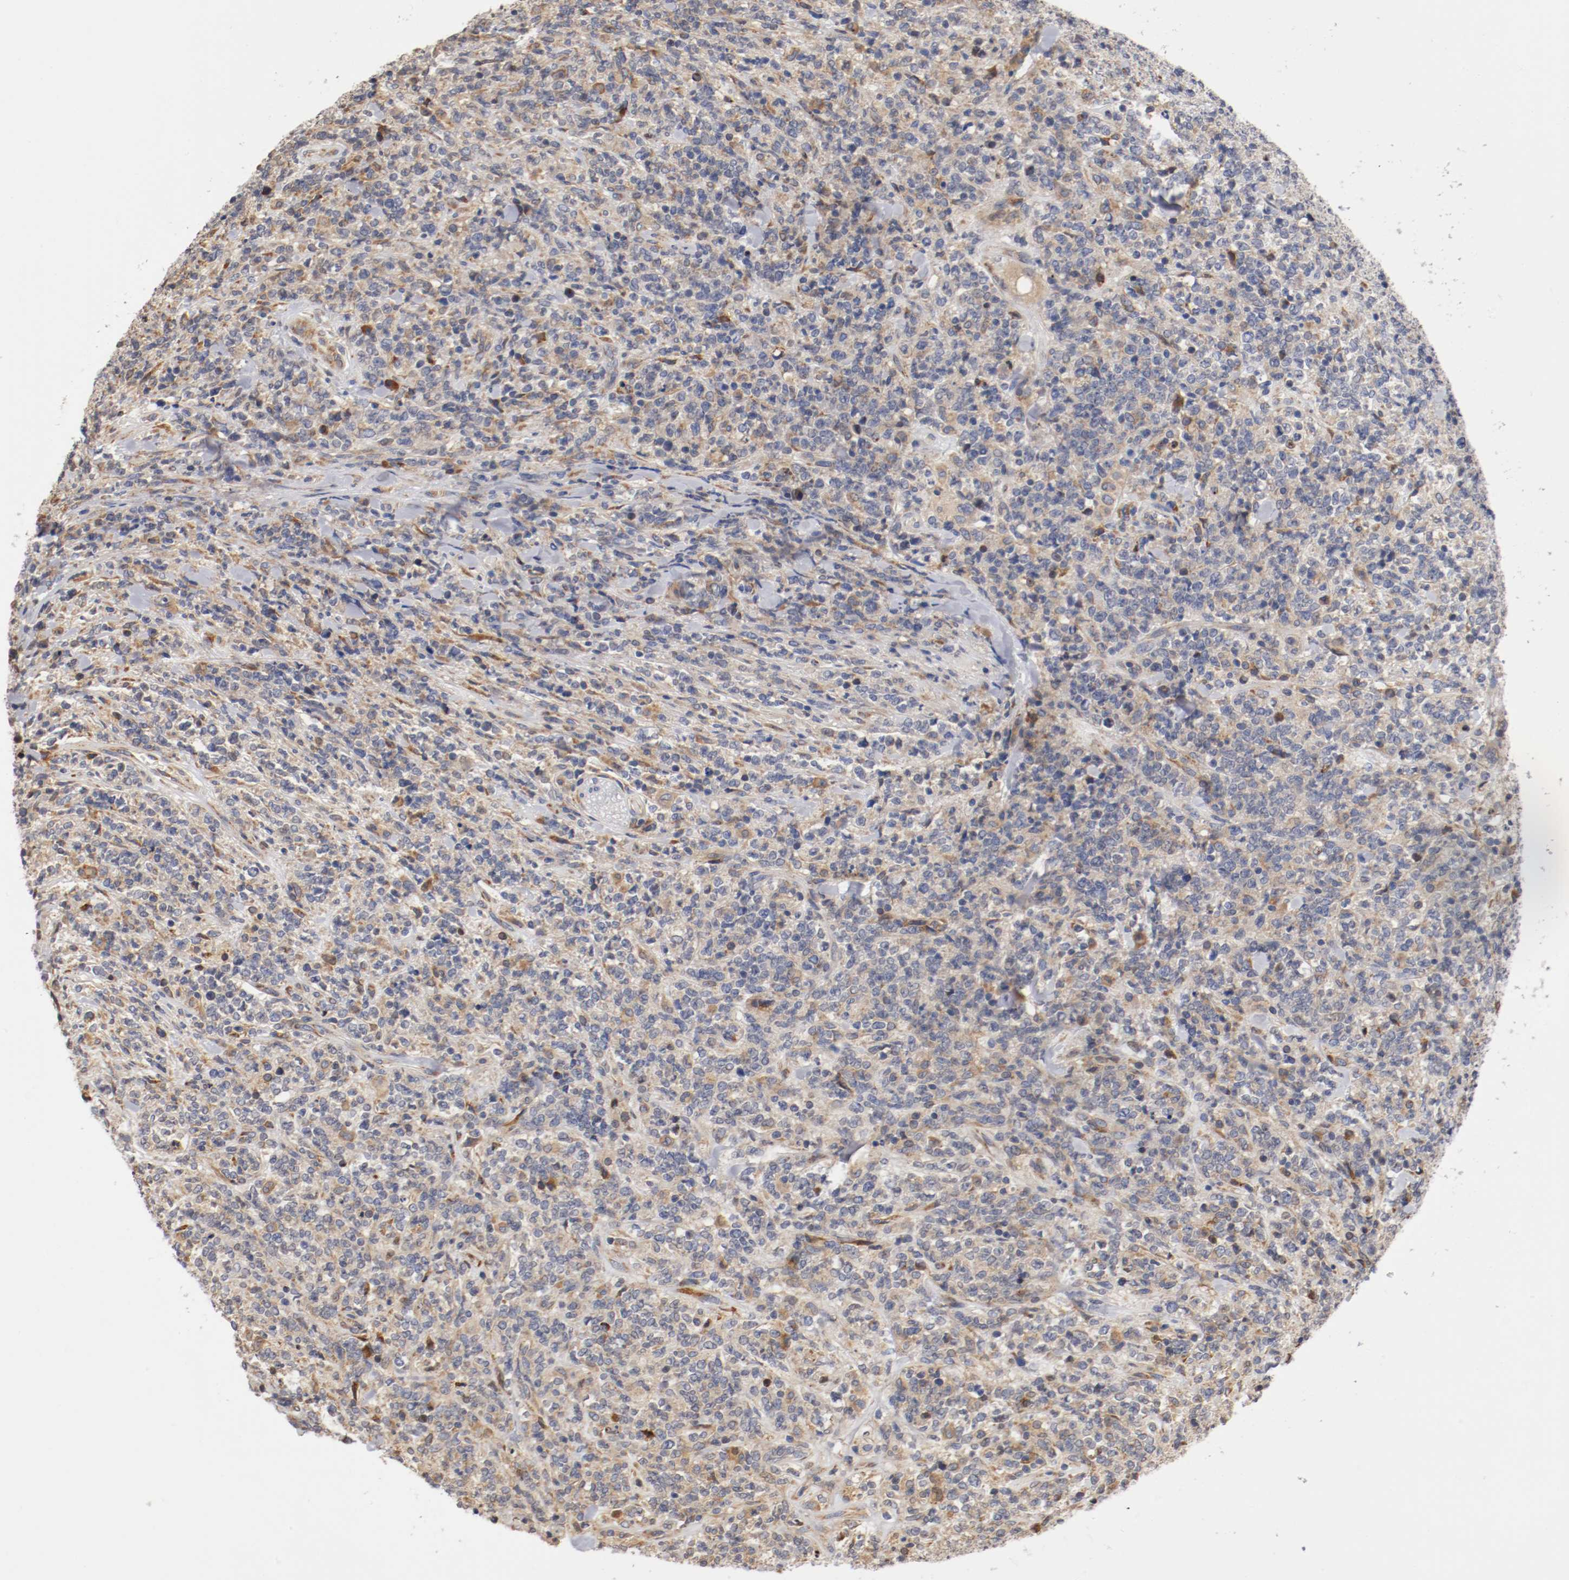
{"staining": {"intensity": "negative", "quantity": "none", "location": "none"}, "tissue": "lymphoma", "cell_type": "Tumor cells", "image_type": "cancer", "snomed": [{"axis": "morphology", "description": "Malignant lymphoma, non-Hodgkin's type, High grade"}, {"axis": "topography", "description": "Soft tissue"}], "caption": "A high-resolution image shows IHC staining of malignant lymphoma, non-Hodgkin's type (high-grade), which demonstrates no significant staining in tumor cells.", "gene": "TNFSF13", "patient": {"sex": "male", "age": 18}}